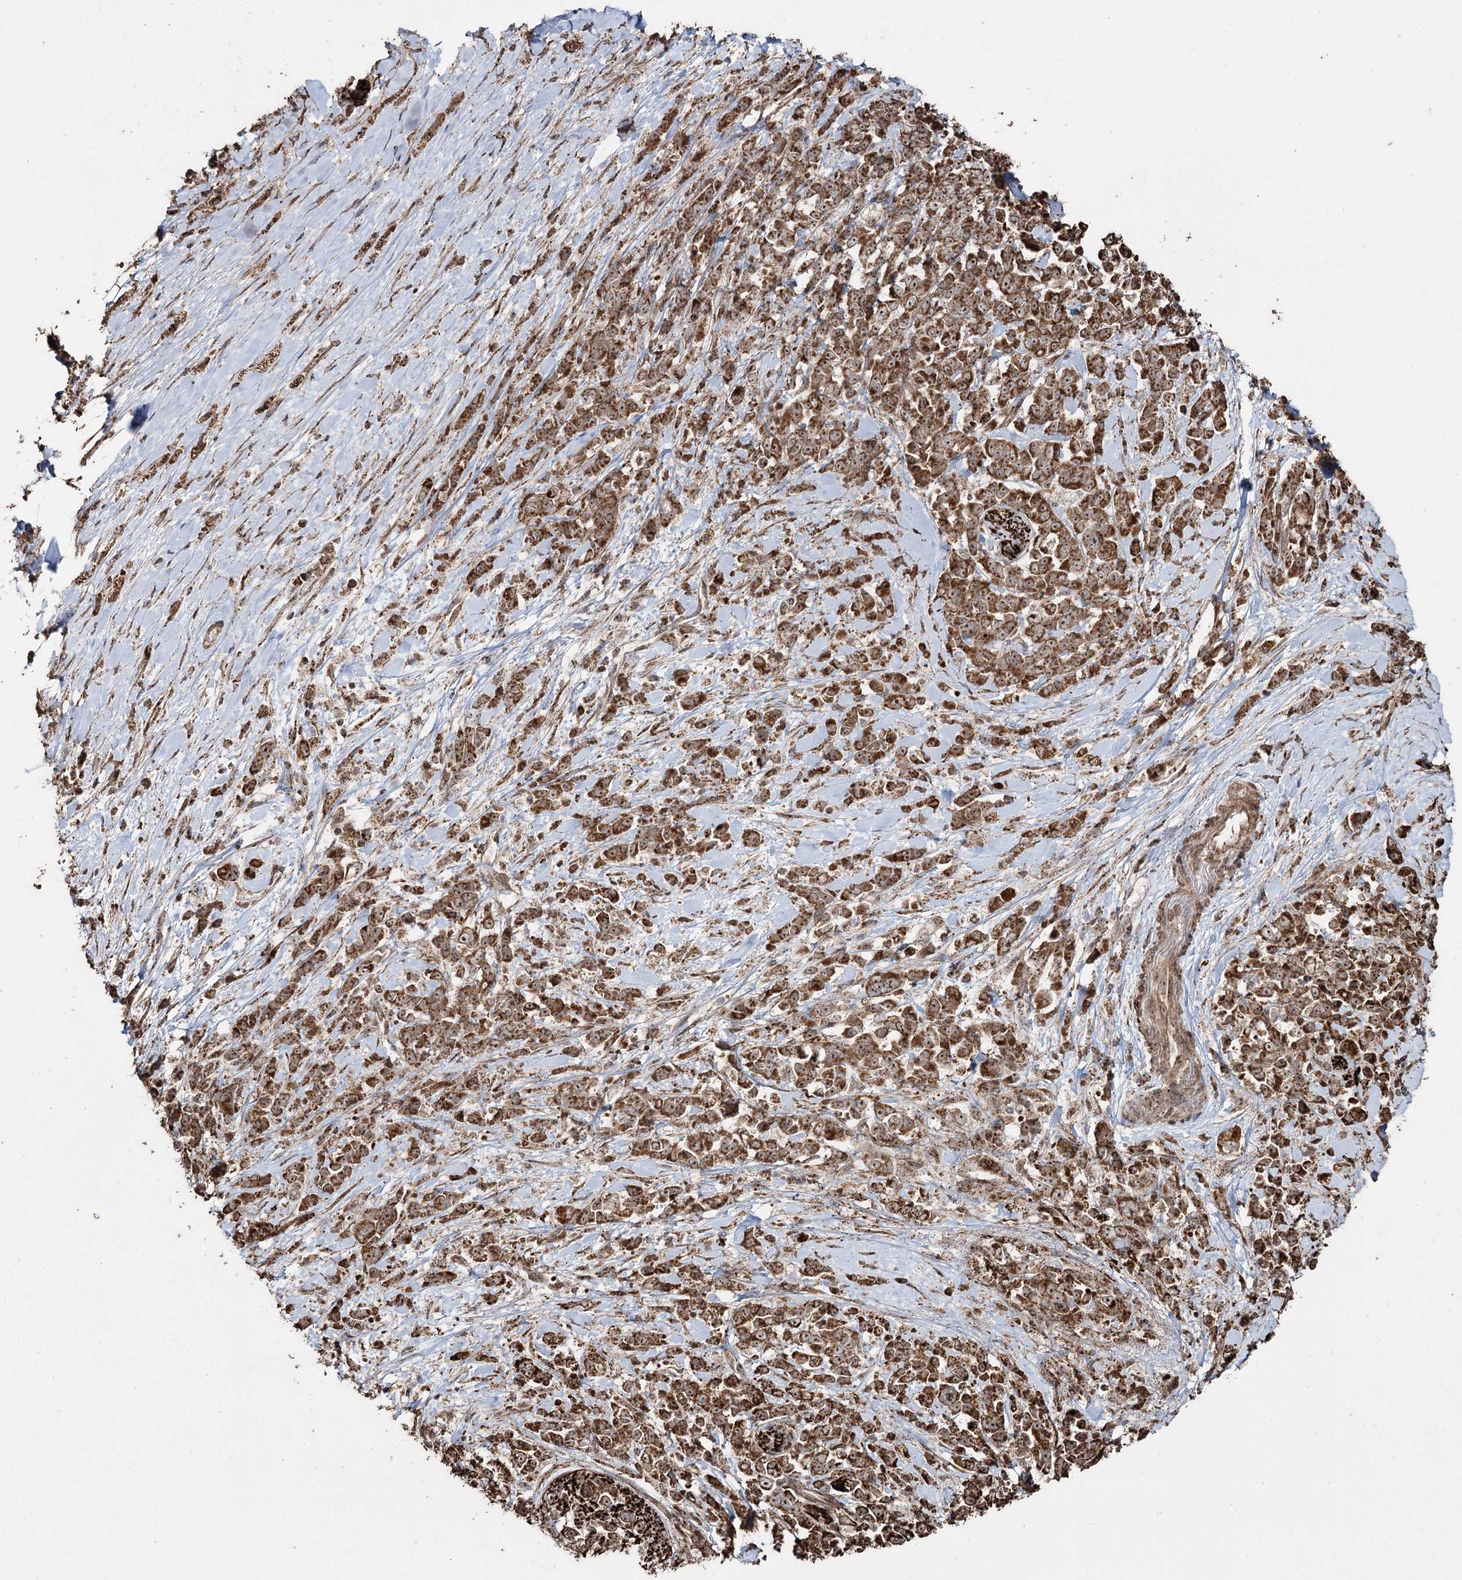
{"staining": {"intensity": "strong", "quantity": ">75%", "location": "cytoplasmic/membranous,nuclear"}, "tissue": "pancreatic cancer", "cell_type": "Tumor cells", "image_type": "cancer", "snomed": [{"axis": "morphology", "description": "Normal tissue, NOS"}, {"axis": "morphology", "description": "Adenocarcinoma, NOS"}, {"axis": "topography", "description": "Pancreas"}], "caption": "A high-resolution photomicrograph shows immunohistochemistry (IHC) staining of pancreatic cancer (adenocarcinoma), which displays strong cytoplasmic/membranous and nuclear staining in approximately >75% of tumor cells.", "gene": "SLF2", "patient": {"sex": "female", "age": 64}}